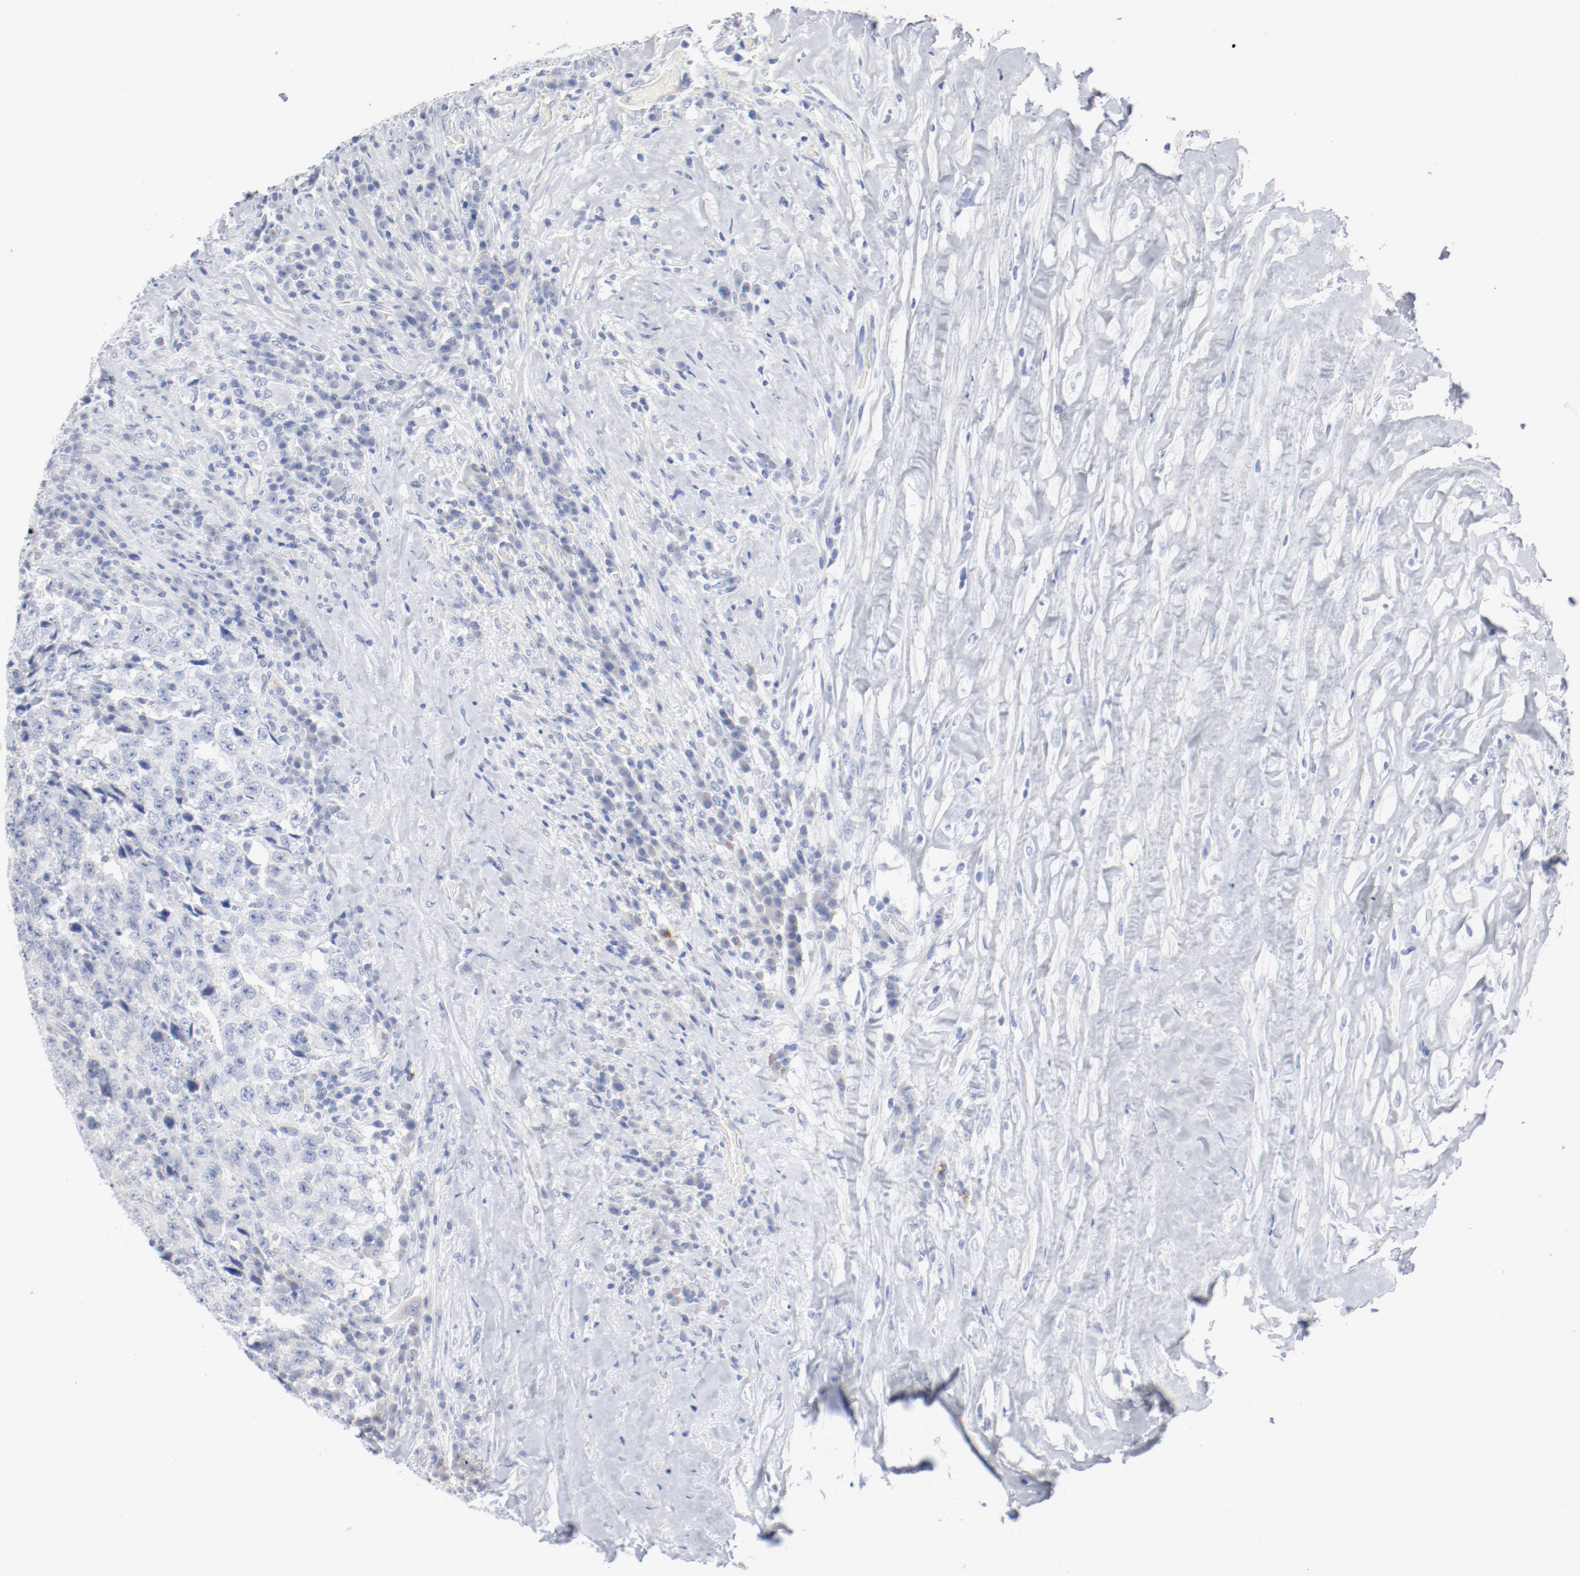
{"staining": {"intensity": "negative", "quantity": "none", "location": "none"}, "tissue": "testis cancer", "cell_type": "Tumor cells", "image_type": "cancer", "snomed": [{"axis": "morphology", "description": "Necrosis, NOS"}, {"axis": "morphology", "description": "Carcinoma, Embryonal, NOS"}, {"axis": "topography", "description": "Testis"}], "caption": "A micrograph of embryonal carcinoma (testis) stained for a protein reveals no brown staining in tumor cells. (DAB immunohistochemistry (IHC) with hematoxylin counter stain).", "gene": "AK7", "patient": {"sex": "male", "age": 19}}